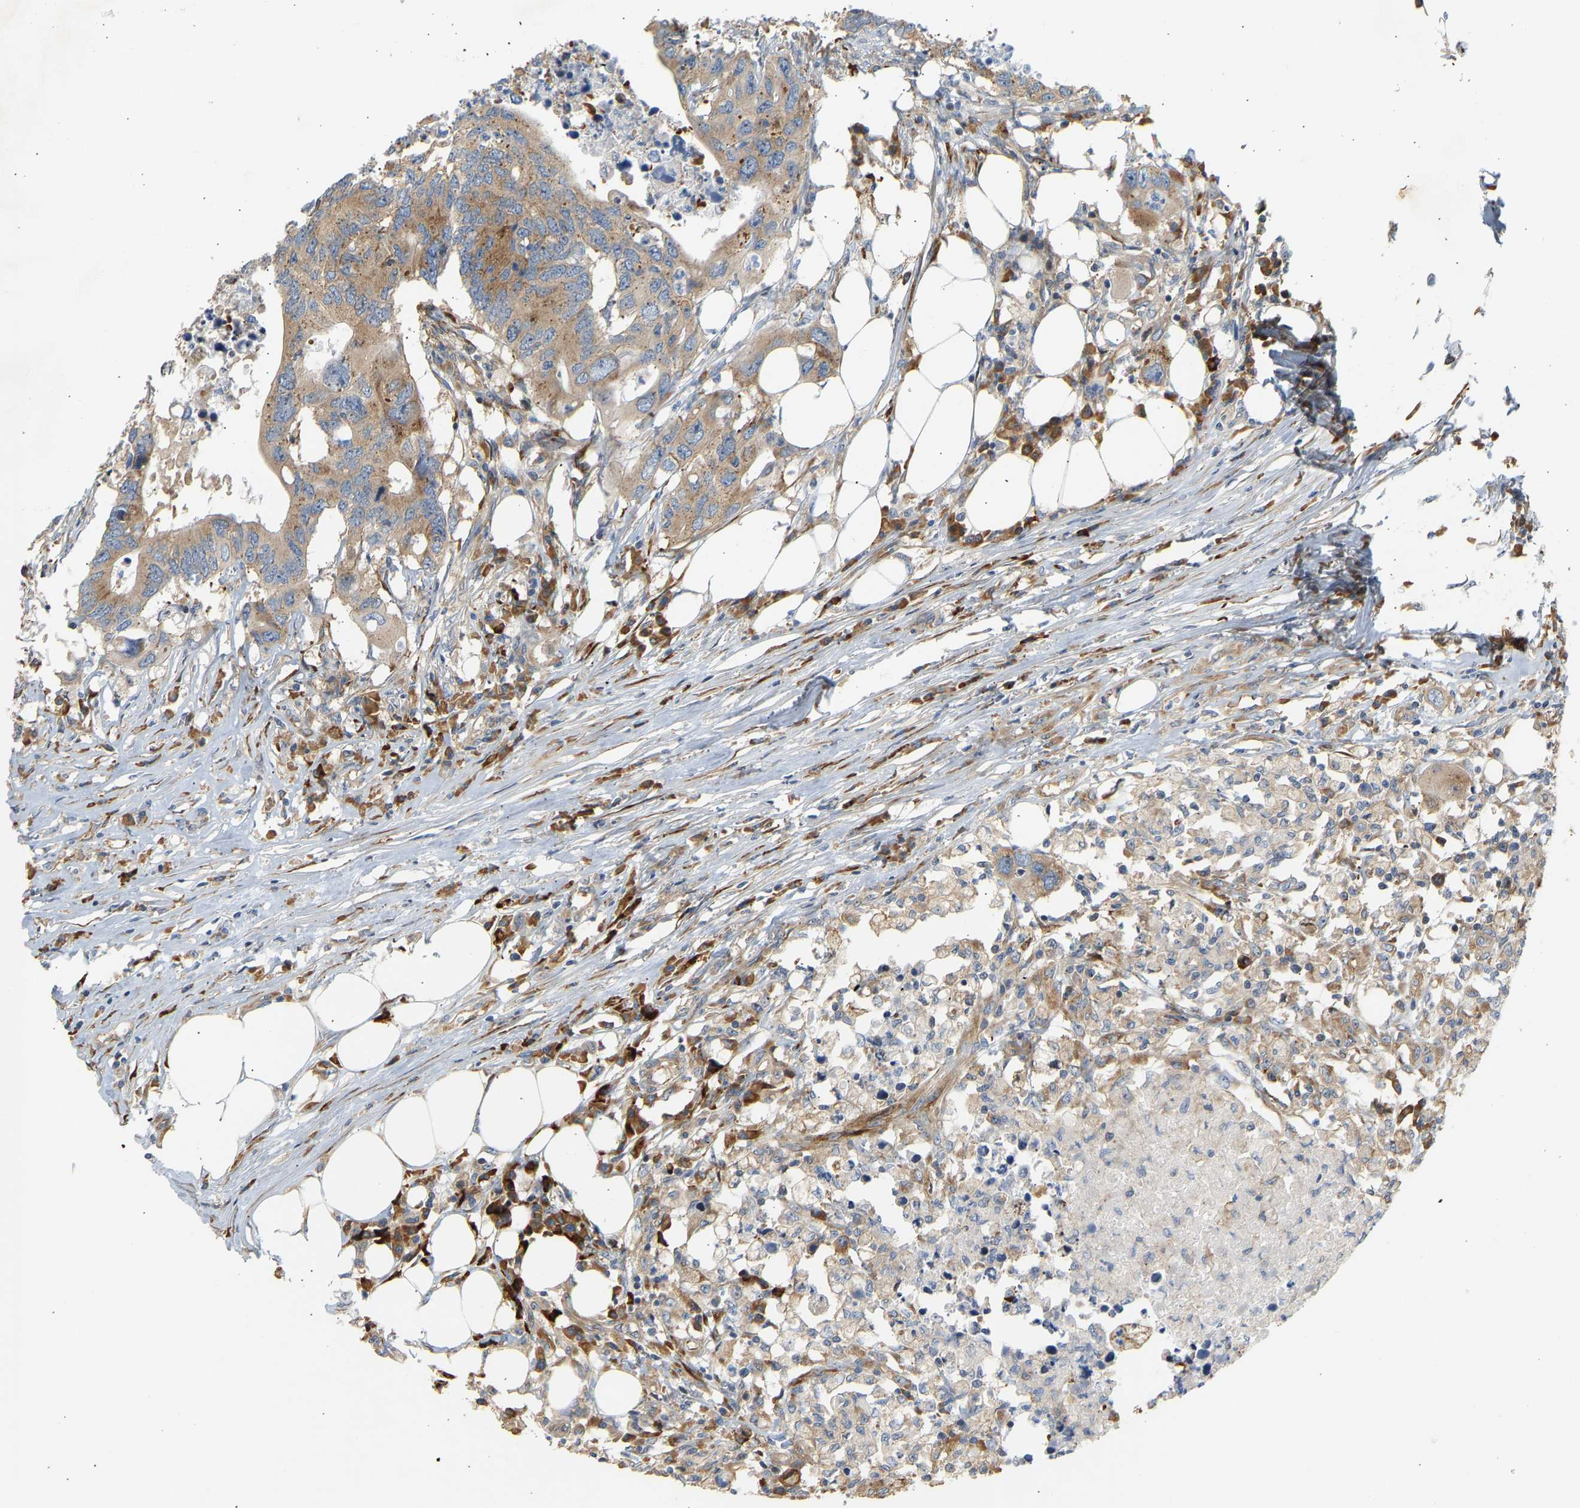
{"staining": {"intensity": "moderate", "quantity": ">75%", "location": "cytoplasmic/membranous"}, "tissue": "colorectal cancer", "cell_type": "Tumor cells", "image_type": "cancer", "snomed": [{"axis": "morphology", "description": "Adenocarcinoma, NOS"}, {"axis": "topography", "description": "Colon"}], "caption": "Colorectal cancer (adenocarcinoma) stained with DAB IHC reveals medium levels of moderate cytoplasmic/membranous expression in about >75% of tumor cells. (DAB (3,3'-diaminobenzidine) IHC with brightfield microscopy, high magnification).", "gene": "RPS14", "patient": {"sex": "male", "age": 71}}